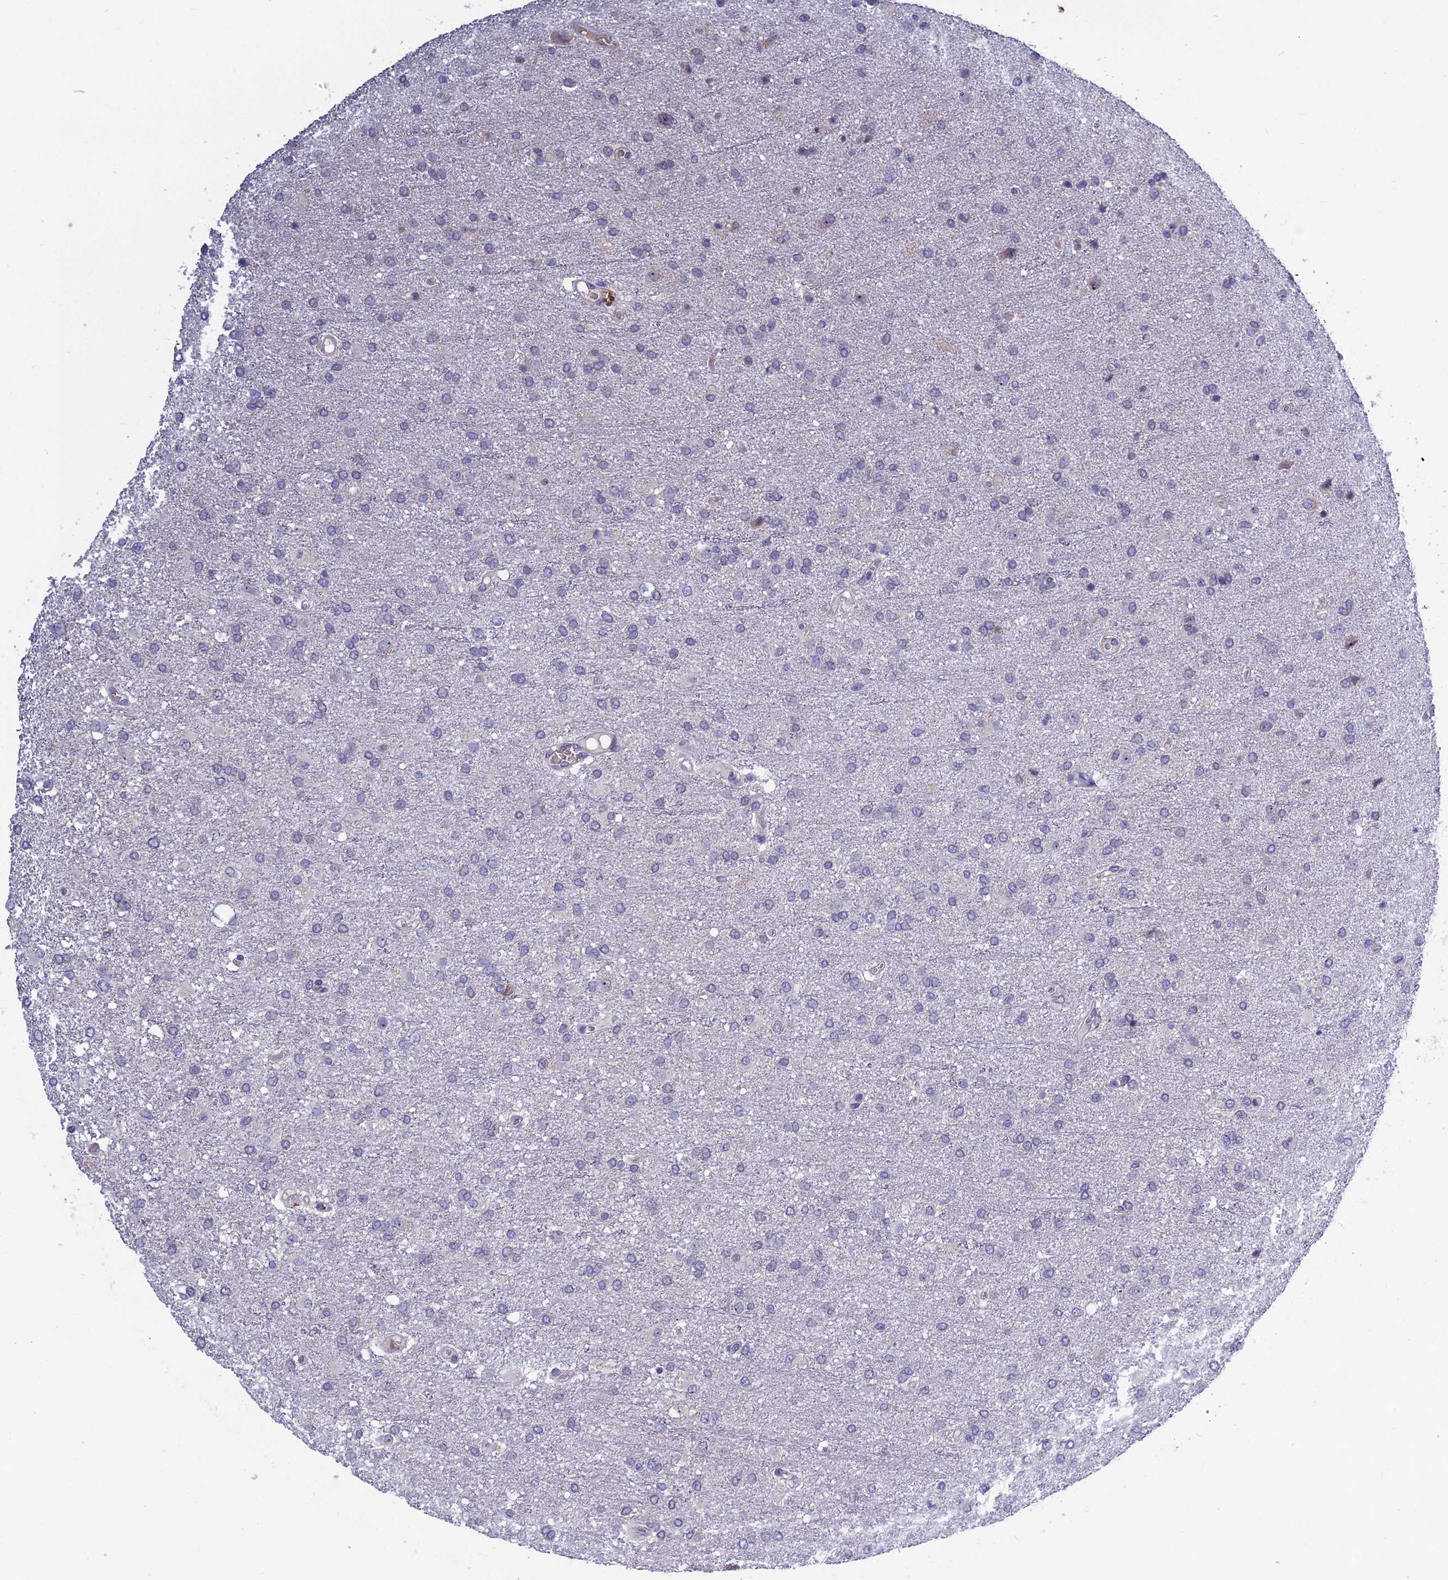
{"staining": {"intensity": "negative", "quantity": "none", "location": "none"}, "tissue": "glioma", "cell_type": "Tumor cells", "image_type": "cancer", "snomed": [{"axis": "morphology", "description": "Glioma, malignant, High grade"}, {"axis": "topography", "description": "Brain"}], "caption": "IHC of glioma exhibits no staining in tumor cells.", "gene": "KNOP1", "patient": {"sex": "female", "age": 74}}